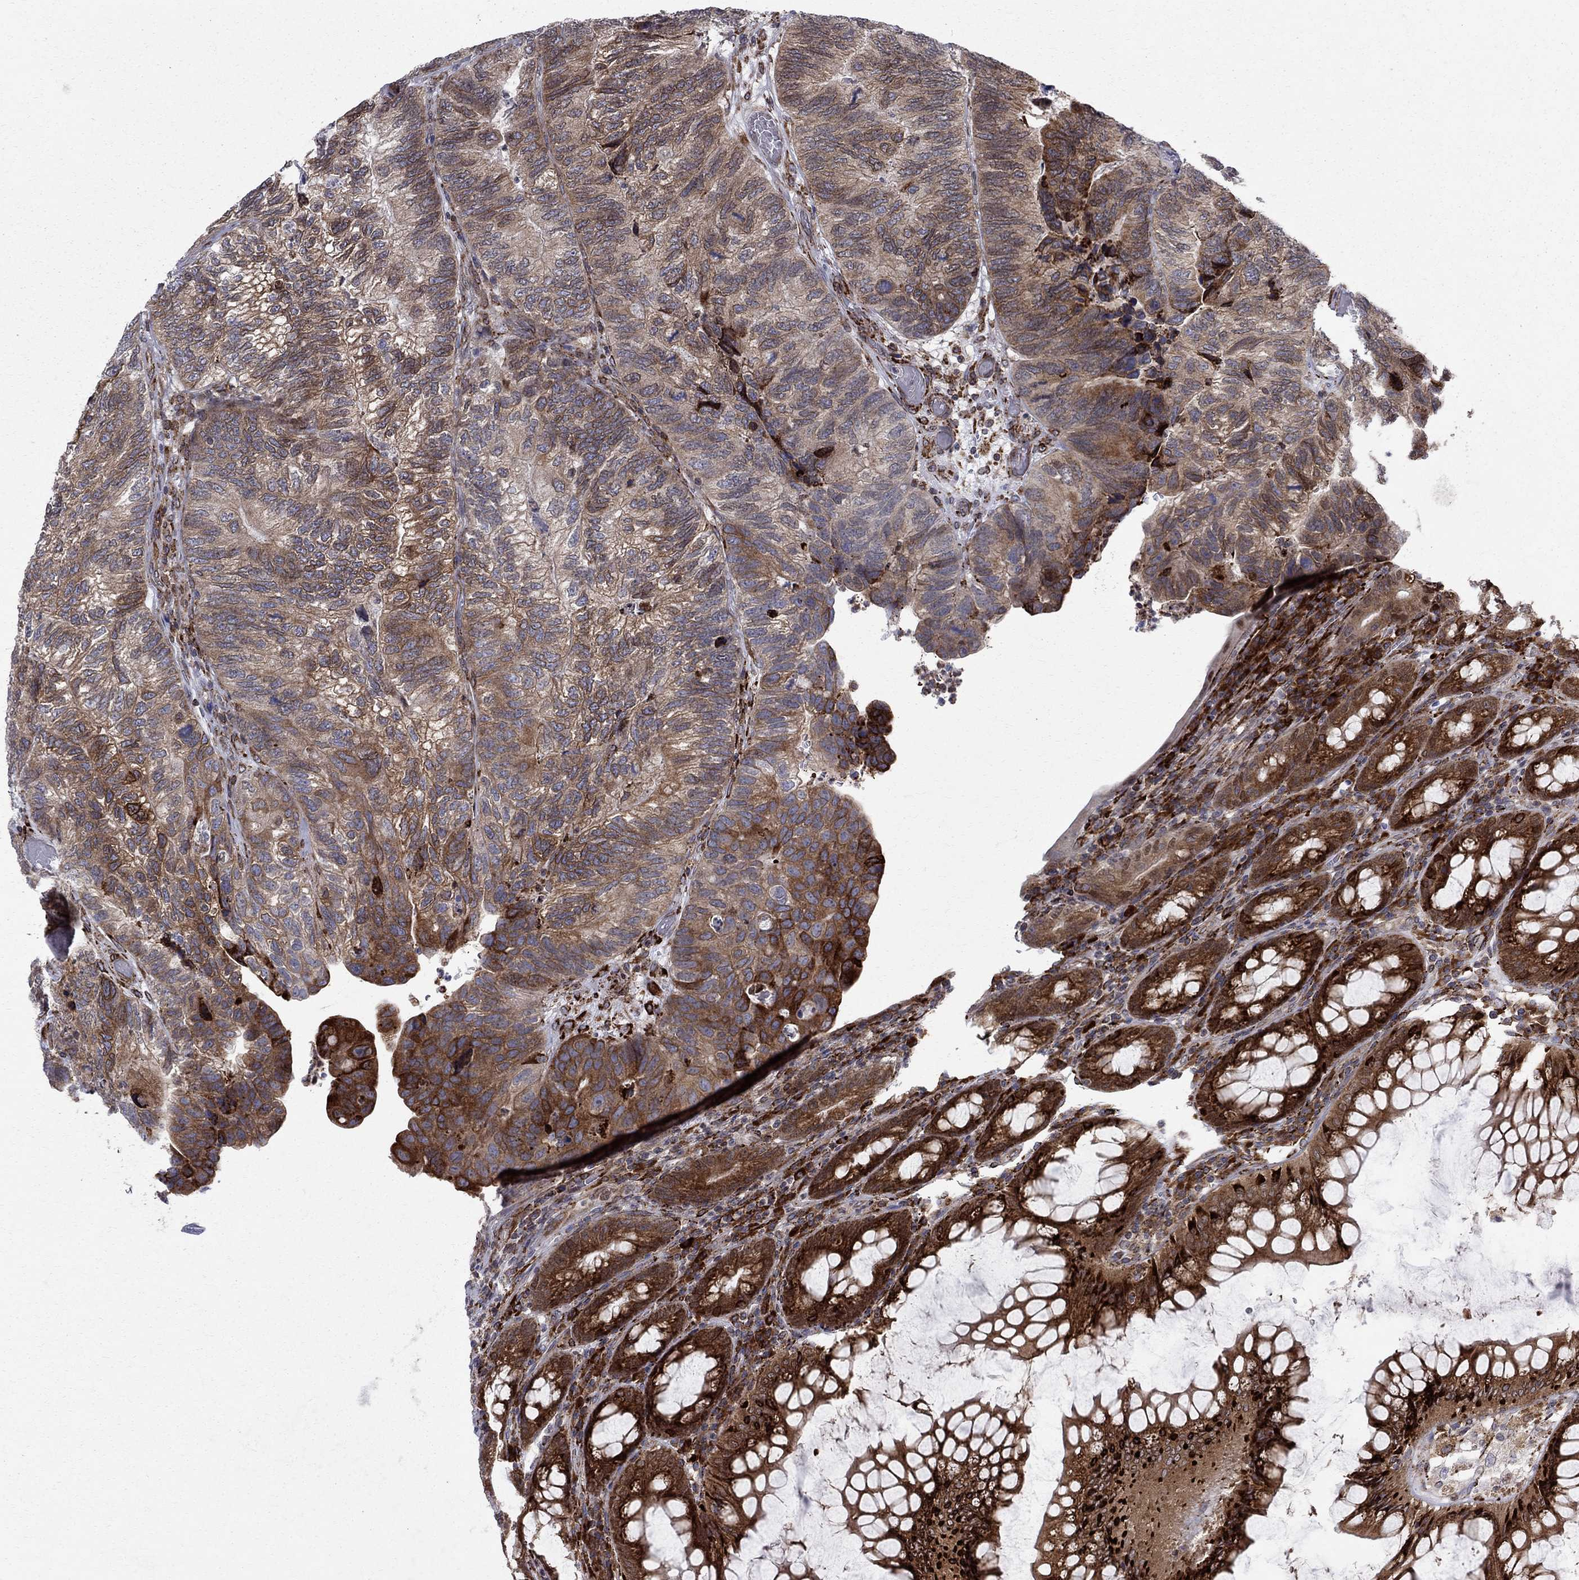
{"staining": {"intensity": "moderate", "quantity": "25%-75%", "location": "cytoplasmic/membranous"}, "tissue": "colorectal cancer", "cell_type": "Tumor cells", "image_type": "cancer", "snomed": [{"axis": "morphology", "description": "Adenocarcinoma, NOS"}, {"axis": "topography", "description": "Colon"}], "caption": "Colorectal cancer (adenocarcinoma) stained for a protein displays moderate cytoplasmic/membranous positivity in tumor cells.", "gene": "CAB39L", "patient": {"sex": "female", "age": 67}}